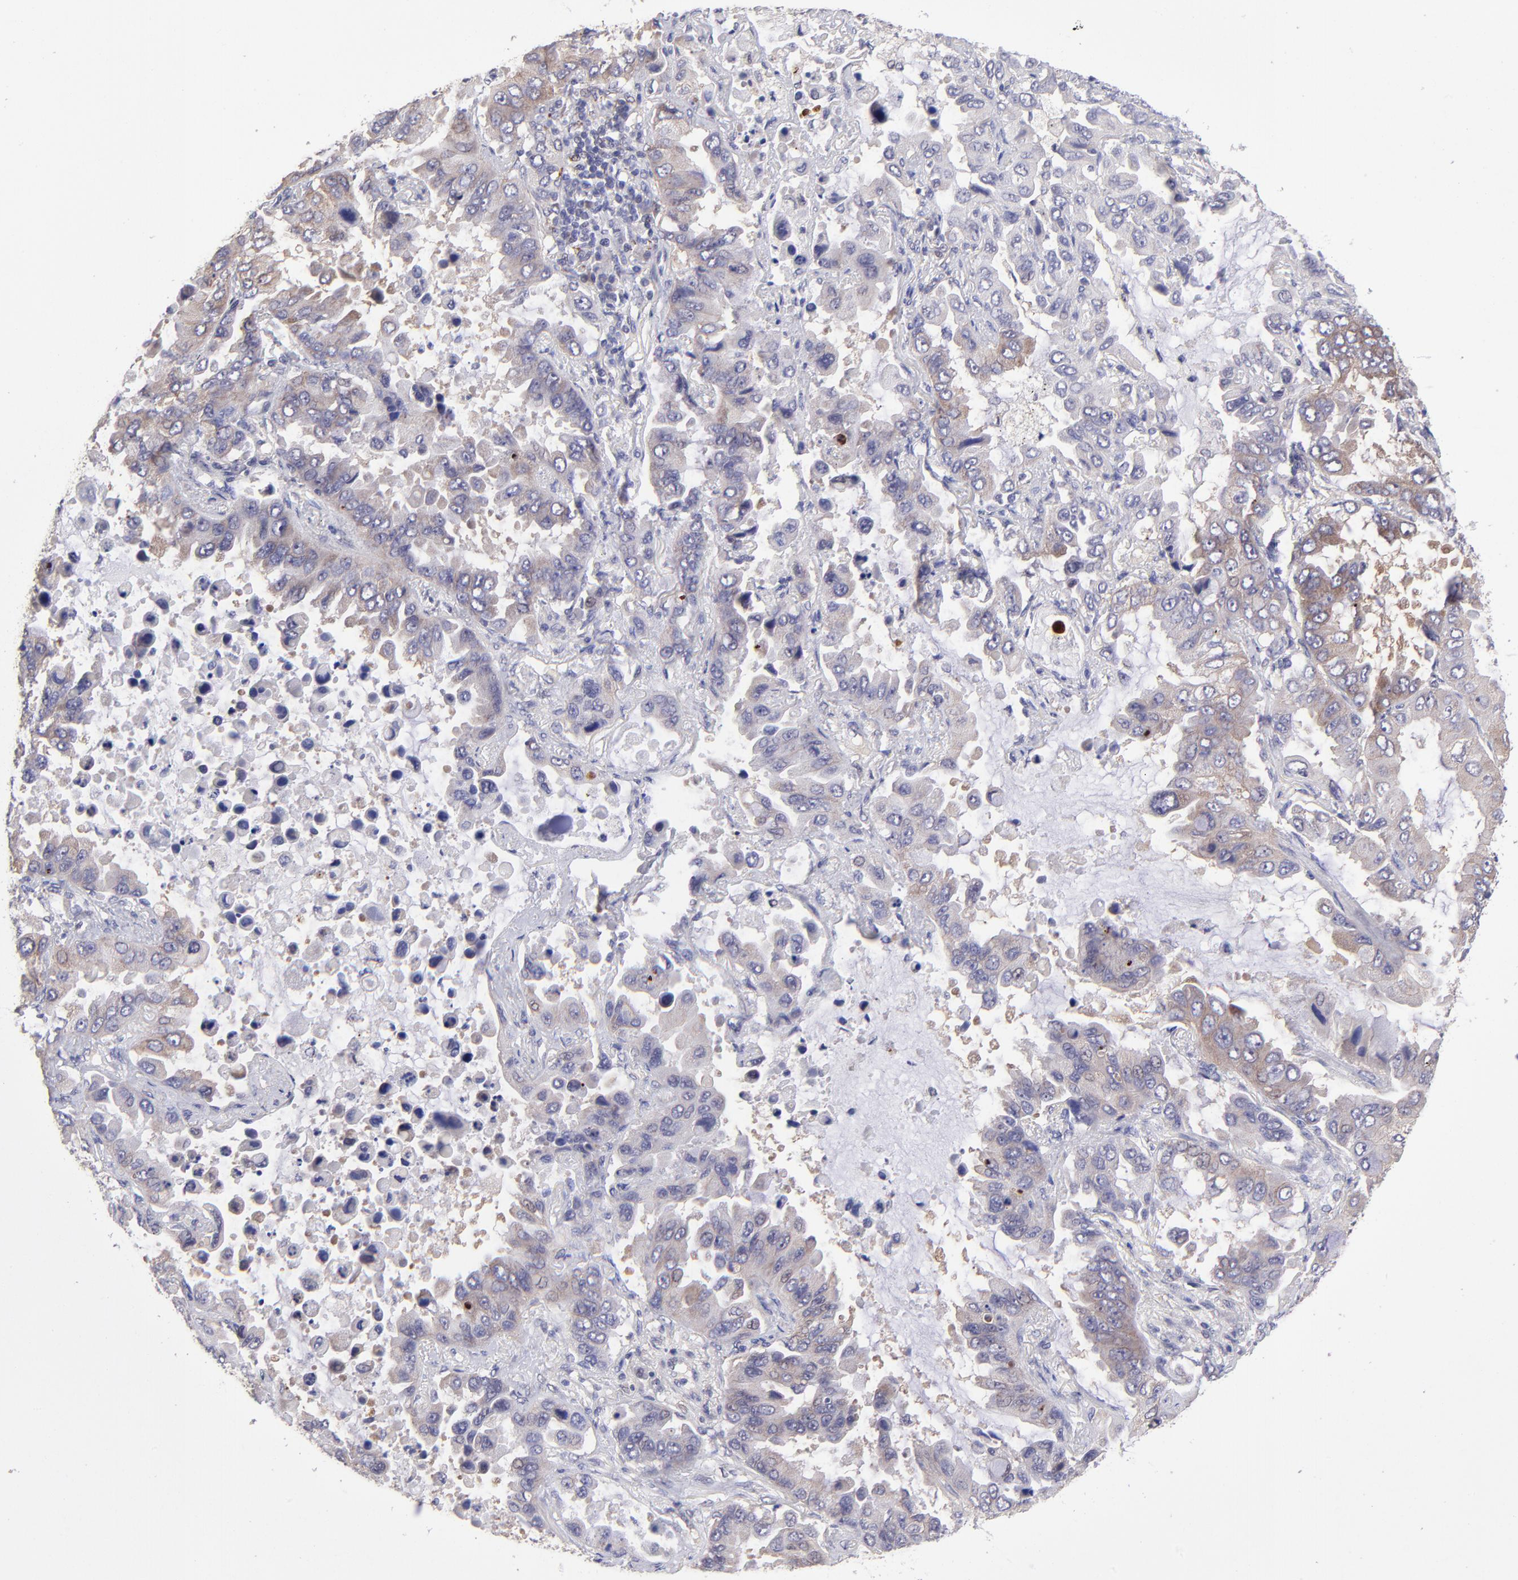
{"staining": {"intensity": "negative", "quantity": "none", "location": "none"}, "tissue": "lung cancer", "cell_type": "Tumor cells", "image_type": "cancer", "snomed": [{"axis": "morphology", "description": "Adenocarcinoma, NOS"}, {"axis": "topography", "description": "Lung"}], "caption": "There is no significant staining in tumor cells of lung adenocarcinoma.", "gene": "NSF", "patient": {"sex": "male", "age": 64}}